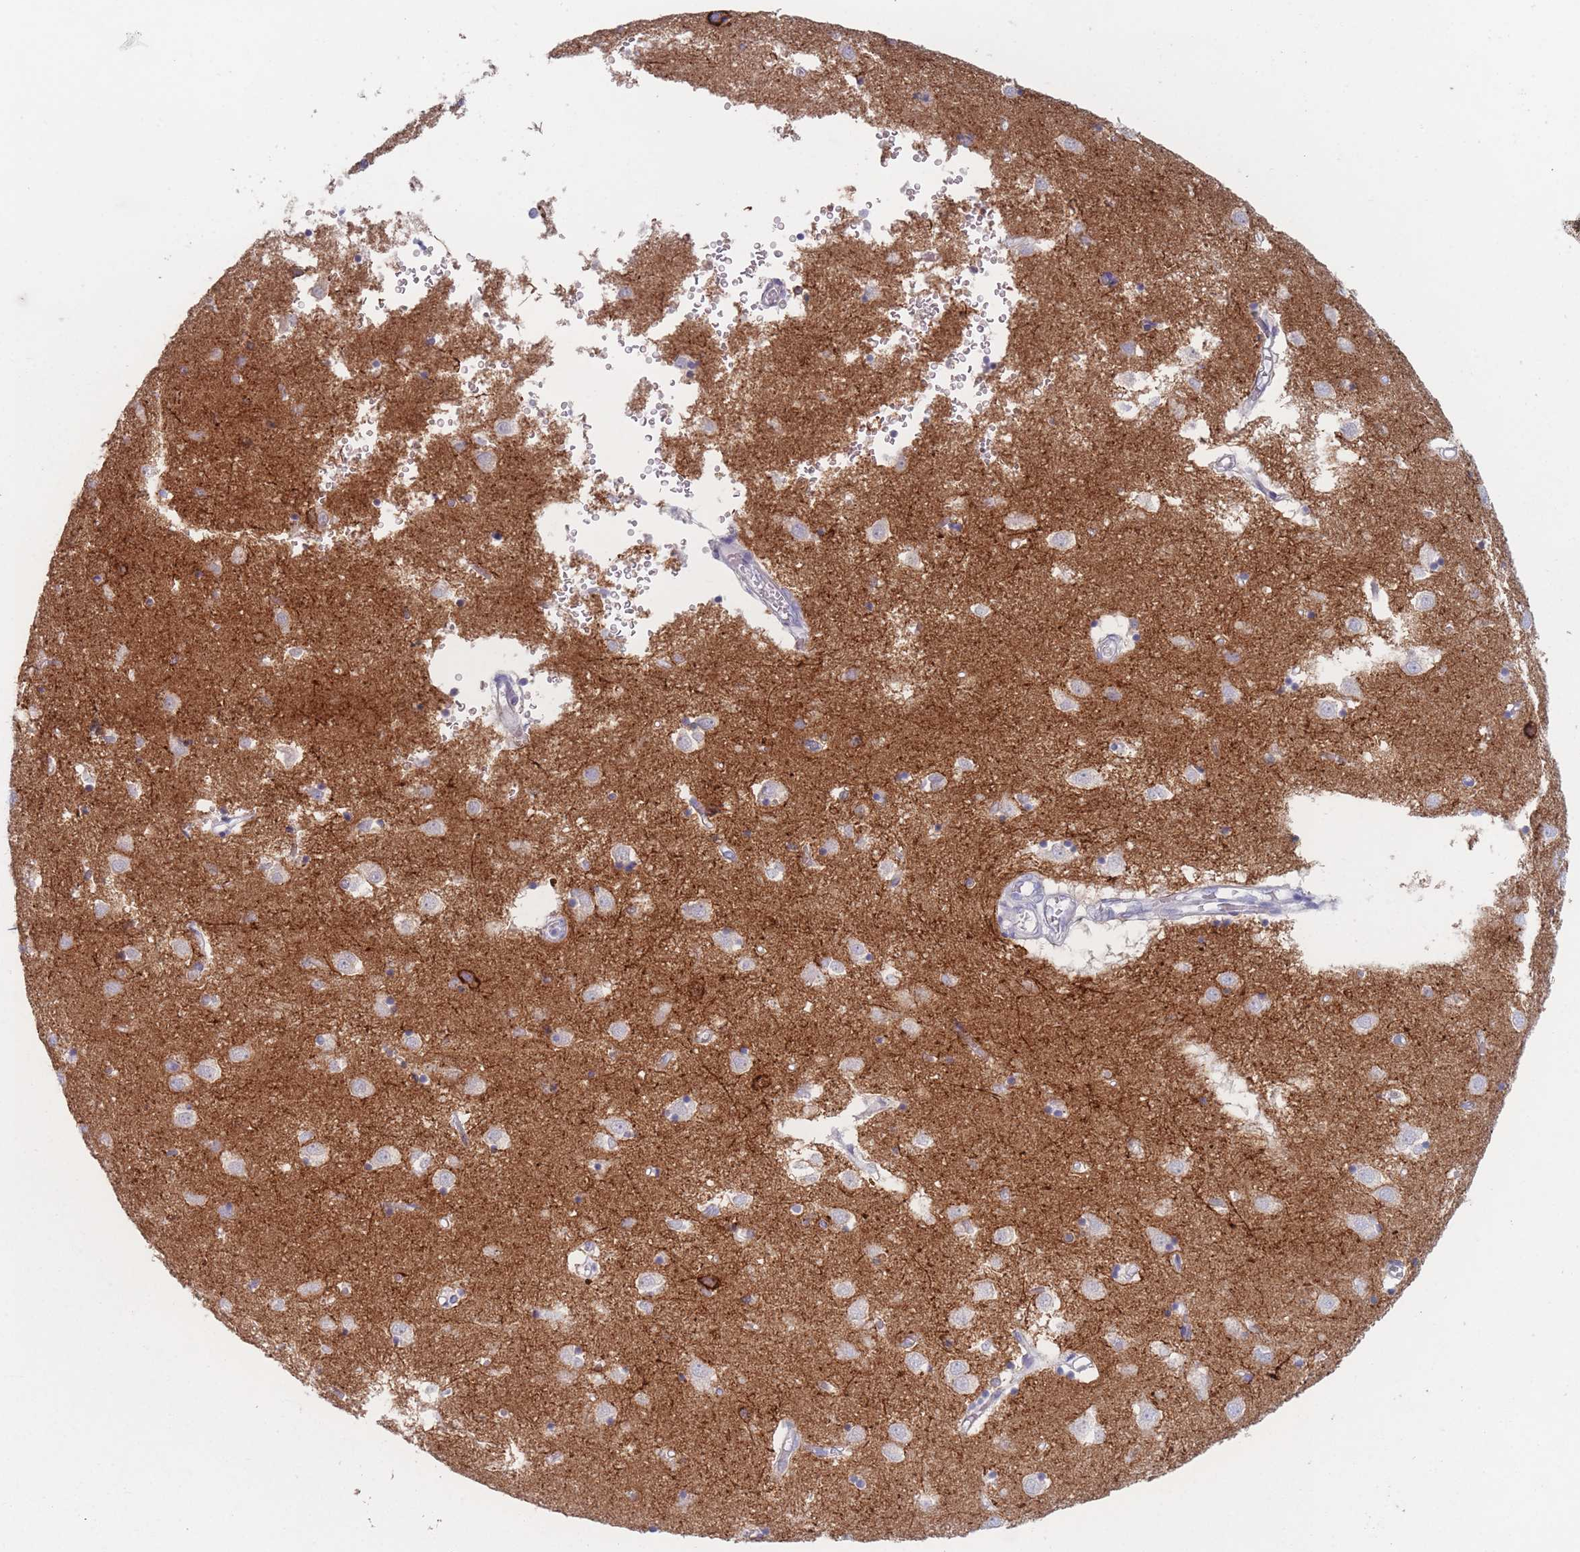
{"staining": {"intensity": "negative", "quantity": "none", "location": "none"}, "tissue": "caudate", "cell_type": "Glial cells", "image_type": "normal", "snomed": [{"axis": "morphology", "description": "Normal tissue, NOS"}, {"axis": "topography", "description": "Lateral ventricle wall"}], "caption": "Immunohistochemistry (IHC) image of benign human caudate stained for a protein (brown), which exhibits no expression in glial cells.", "gene": "ATP1A3", "patient": {"sex": "male", "age": 70}}